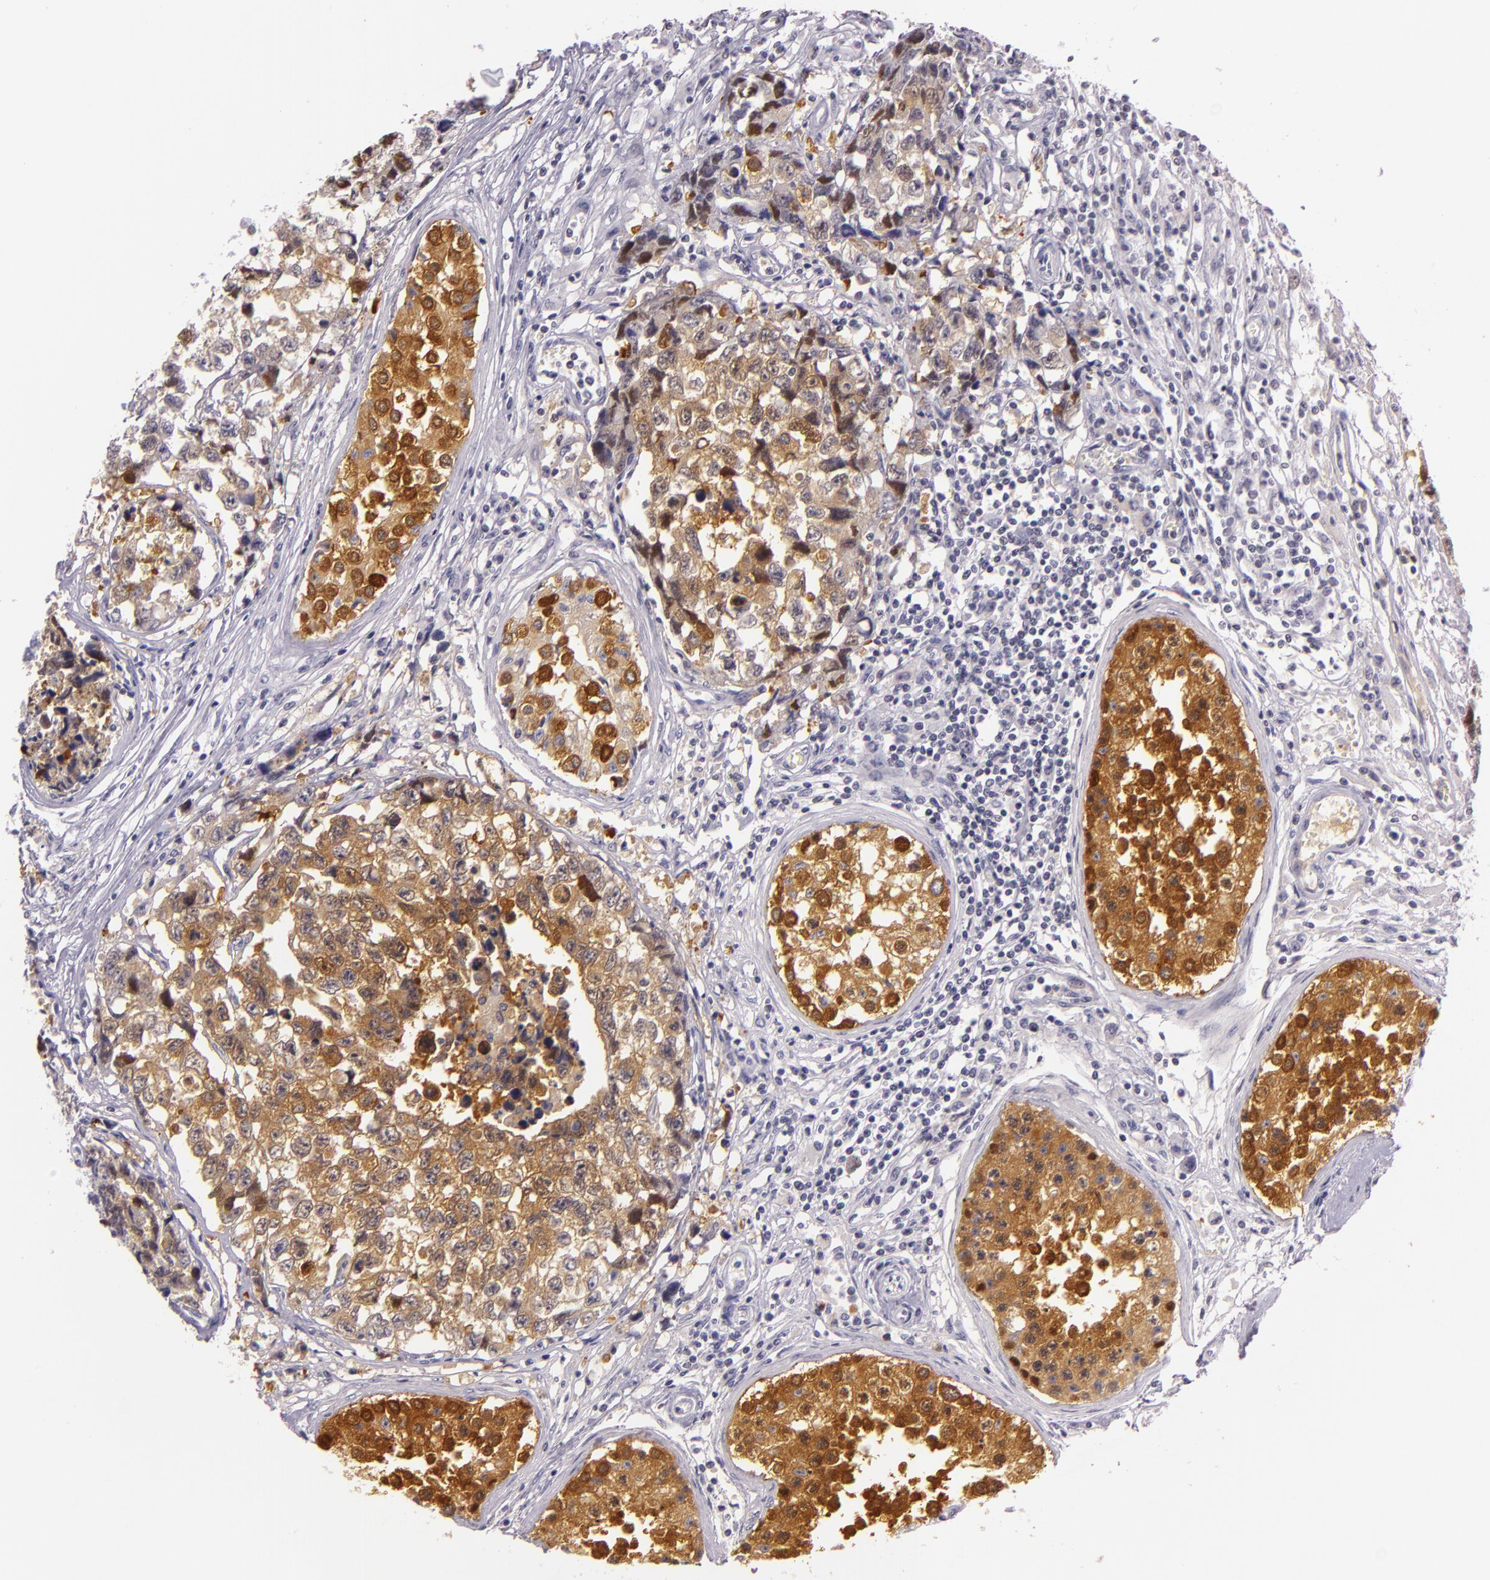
{"staining": {"intensity": "strong", "quantity": ">75%", "location": "cytoplasmic/membranous"}, "tissue": "testis cancer", "cell_type": "Tumor cells", "image_type": "cancer", "snomed": [{"axis": "morphology", "description": "Carcinoma, Embryonal, NOS"}, {"axis": "topography", "description": "Testis"}], "caption": "Strong cytoplasmic/membranous staining is identified in approximately >75% of tumor cells in testis cancer.", "gene": "HSP90AA1", "patient": {"sex": "male", "age": 31}}